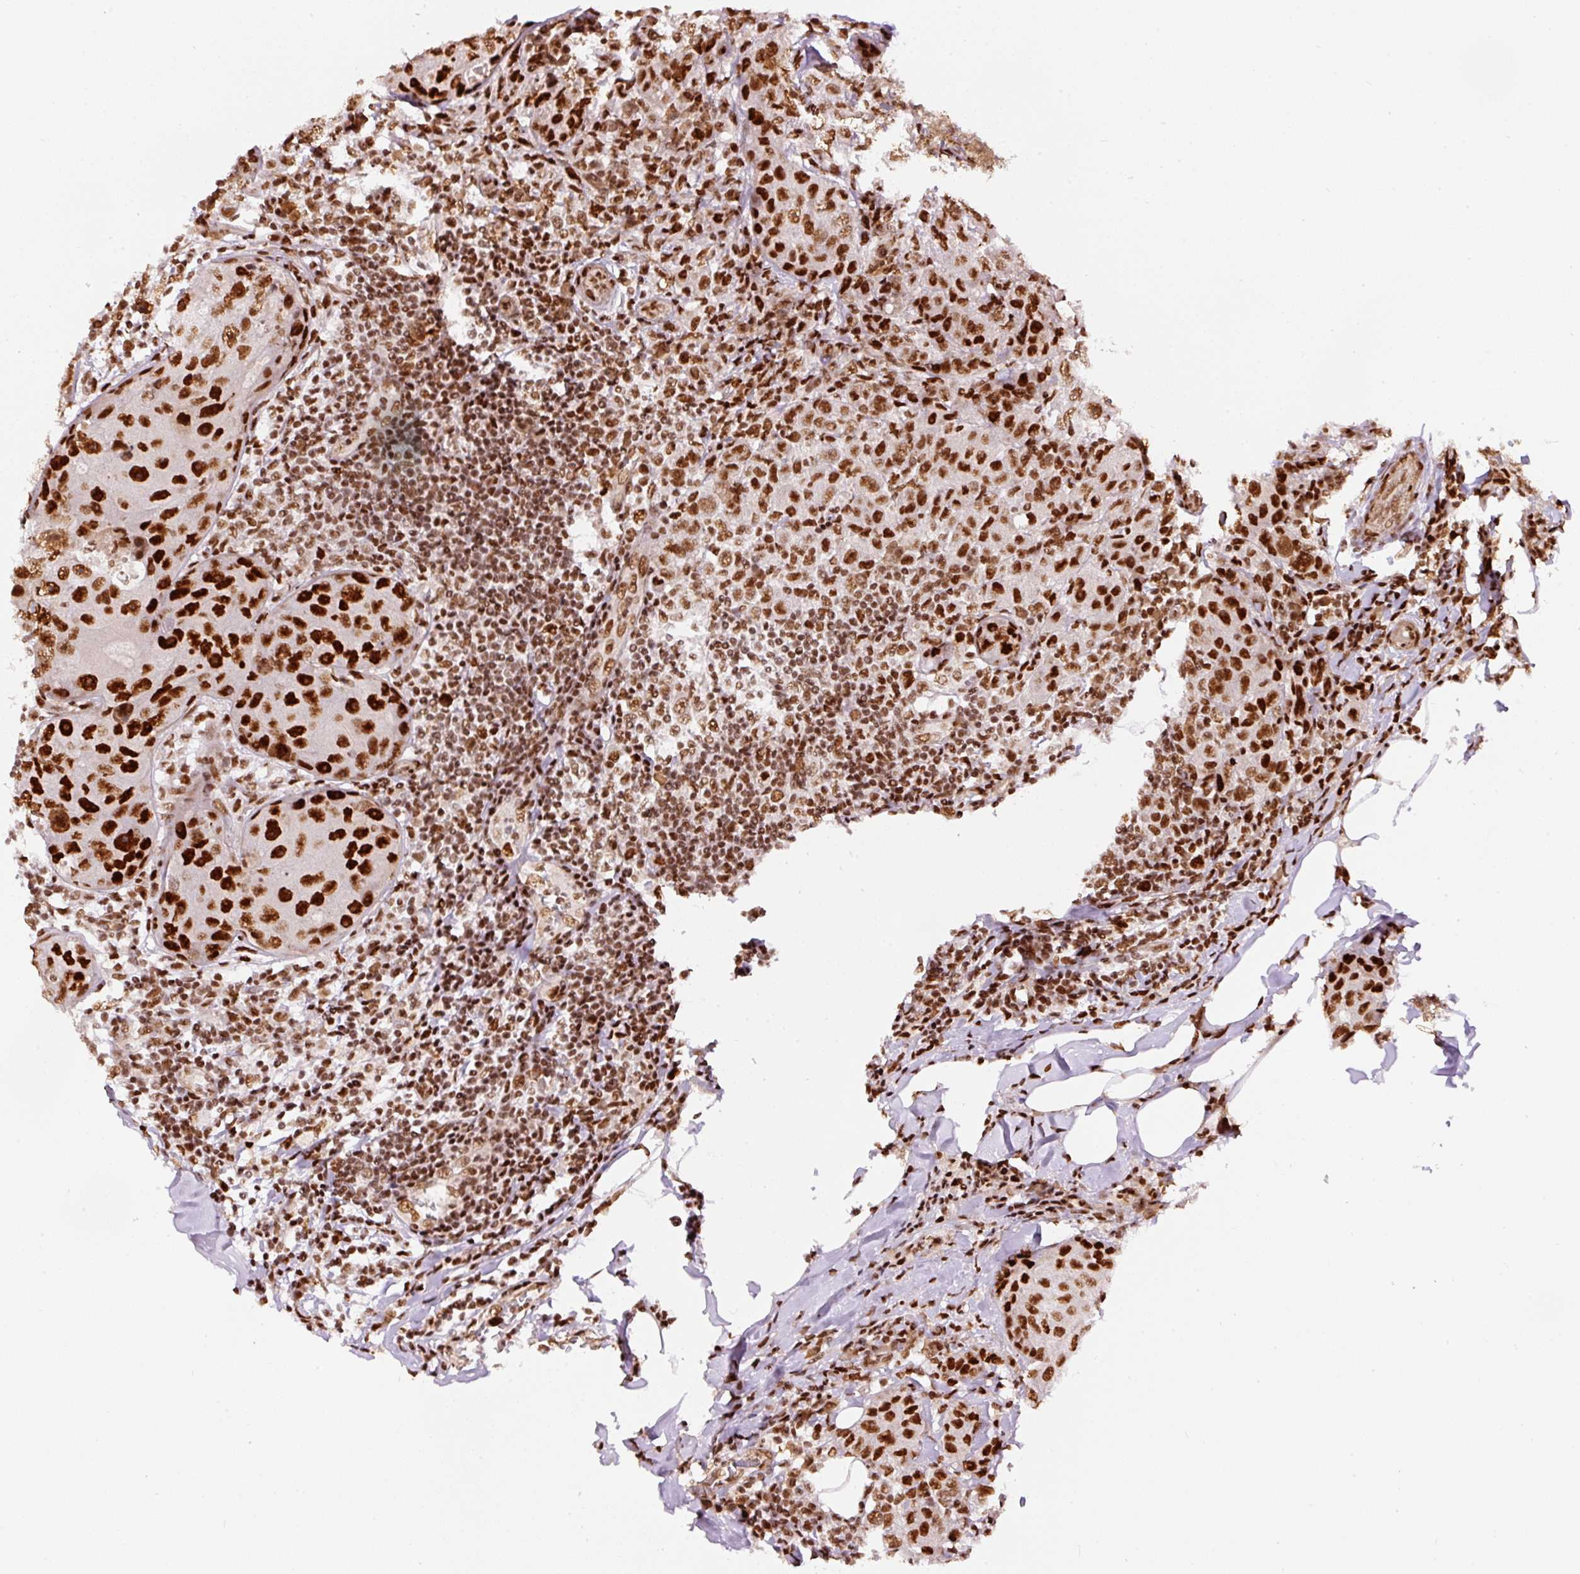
{"staining": {"intensity": "strong", "quantity": ">75%", "location": "nuclear"}, "tissue": "breast cancer", "cell_type": "Tumor cells", "image_type": "cancer", "snomed": [{"axis": "morphology", "description": "Duct carcinoma"}, {"axis": "topography", "description": "Breast"}], "caption": "Strong nuclear protein expression is identified in about >75% of tumor cells in breast cancer (intraductal carcinoma).", "gene": "HNRNPC", "patient": {"sex": "female", "age": 43}}